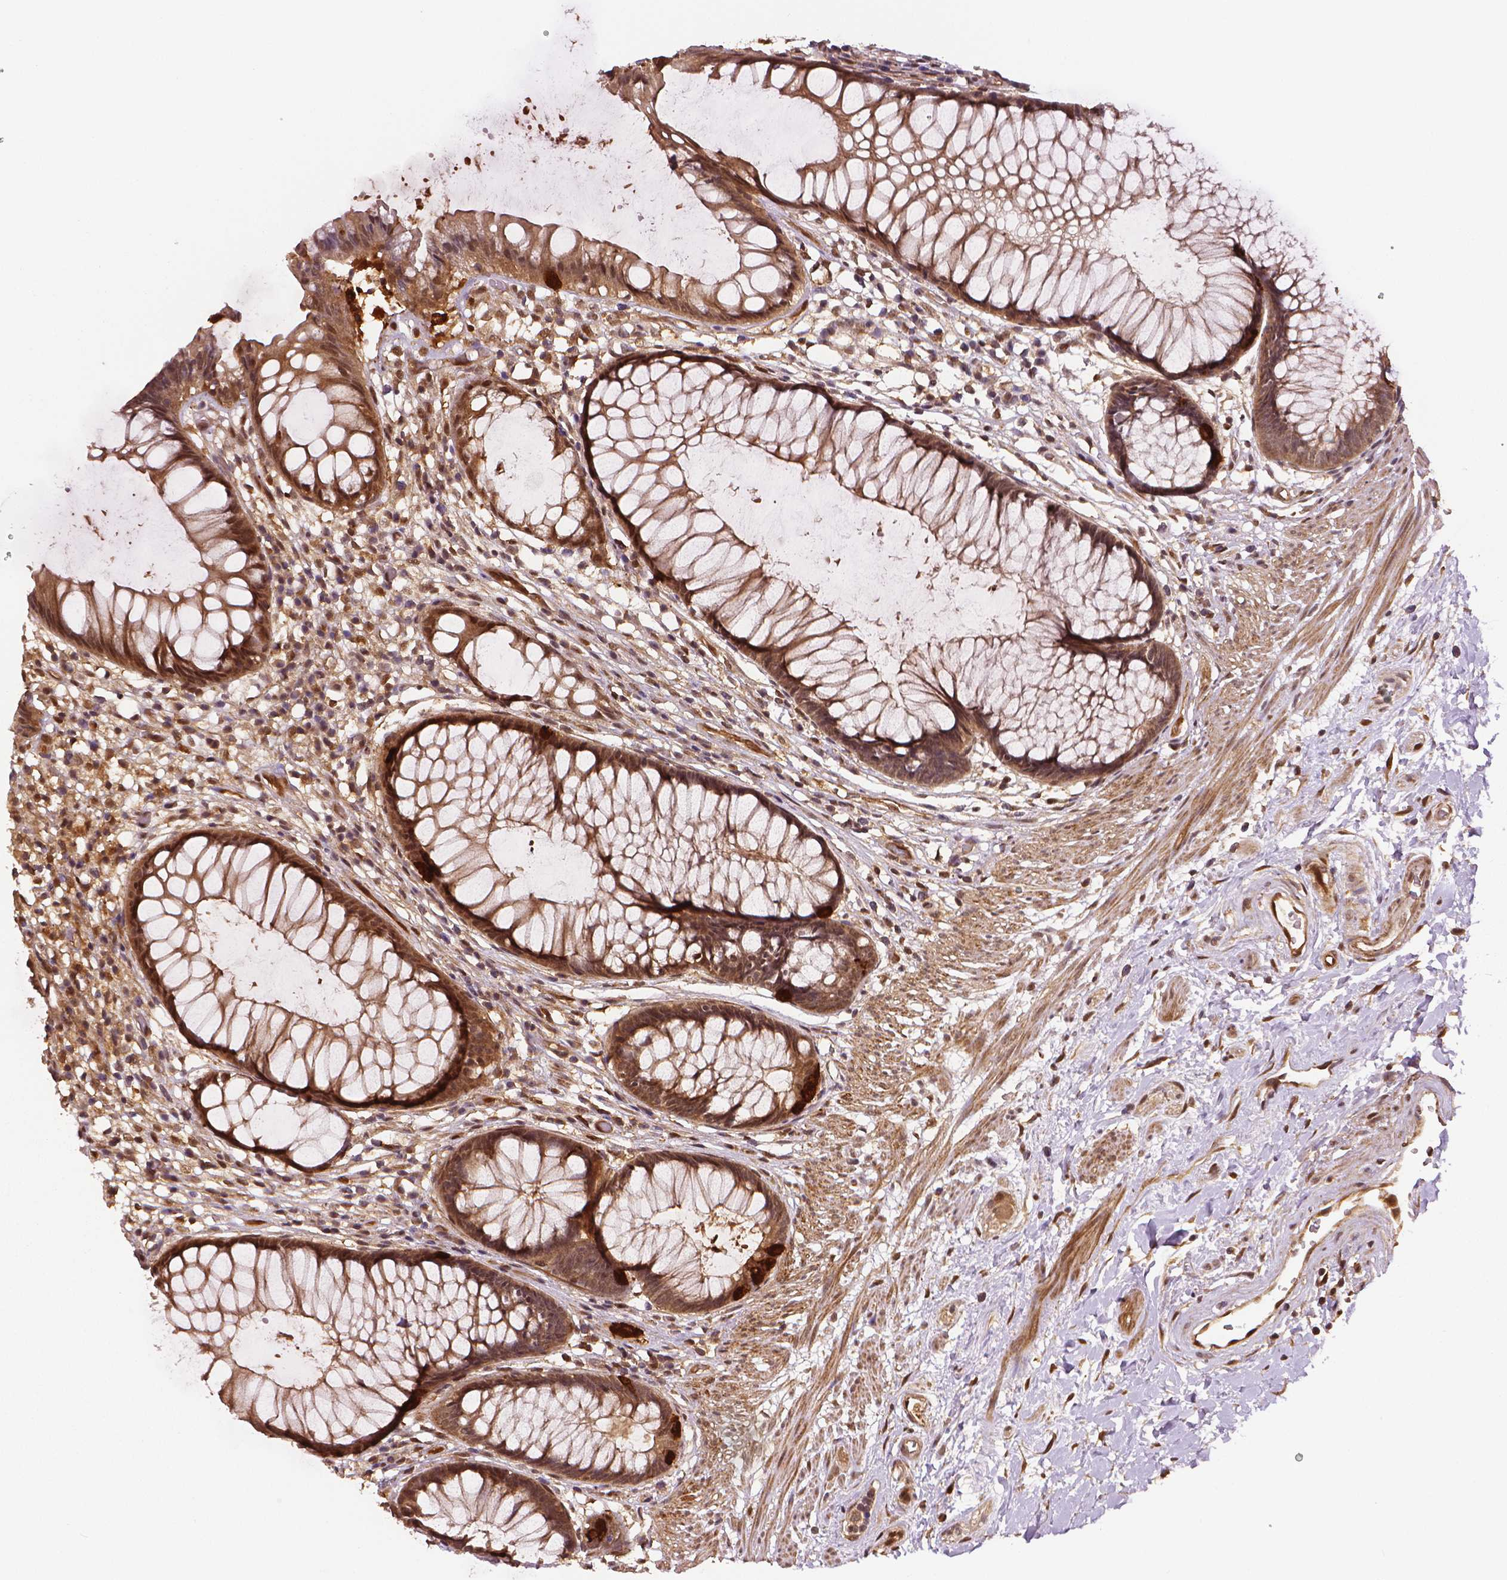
{"staining": {"intensity": "strong", "quantity": ">75%", "location": "cytoplasmic/membranous"}, "tissue": "rectum", "cell_type": "Glandular cells", "image_type": "normal", "snomed": [{"axis": "morphology", "description": "Normal tissue, NOS"}, {"axis": "topography", "description": "Smooth muscle"}, {"axis": "topography", "description": "Rectum"}], "caption": "This photomicrograph demonstrates immunohistochemistry staining of normal human rectum, with high strong cytoplasmic/membranous expression in about >75% of glandular cells.", "gene": "STAT3", "patient": {"sex": "male", "age": 53}}